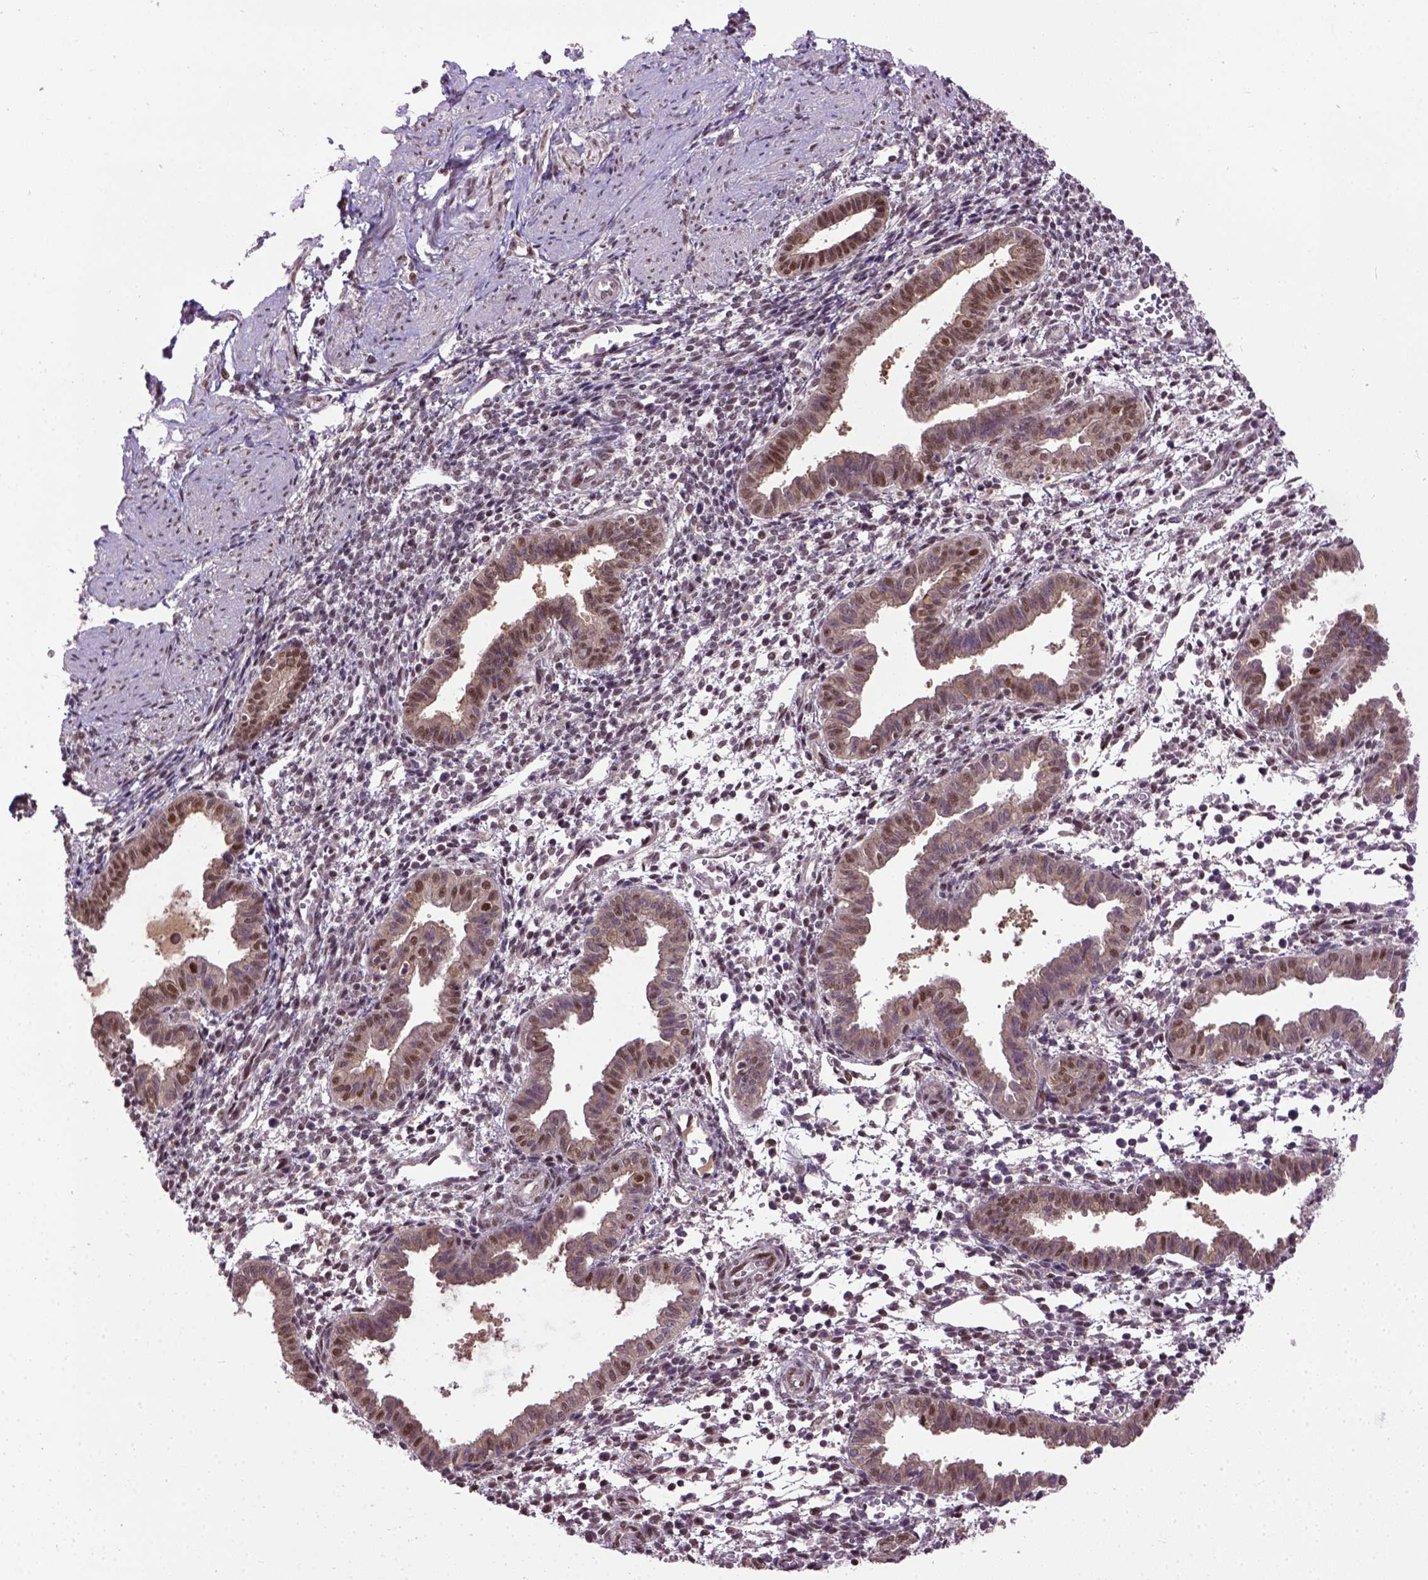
{"staining": {"intensity": "moderate", "quantity": ">75%", "location": "nuclear"}, "tissue": "endometrium", "cell_type": "Cells in endometrial stroma", "image_type": "normal", "snomed": [{"axis": "morphology", "description": "Normal tissue, NOS"}, {"axis": "topography", "description": "Endometrium"}], "caption": "The photomicrograph demonstrates staining of benign endometrium, revealing moderate nuclear protein positivity (brown color) within cells in endometrial stroma.", "gene": "UBA3", "patient": {"sex": "female", "age": 37}}